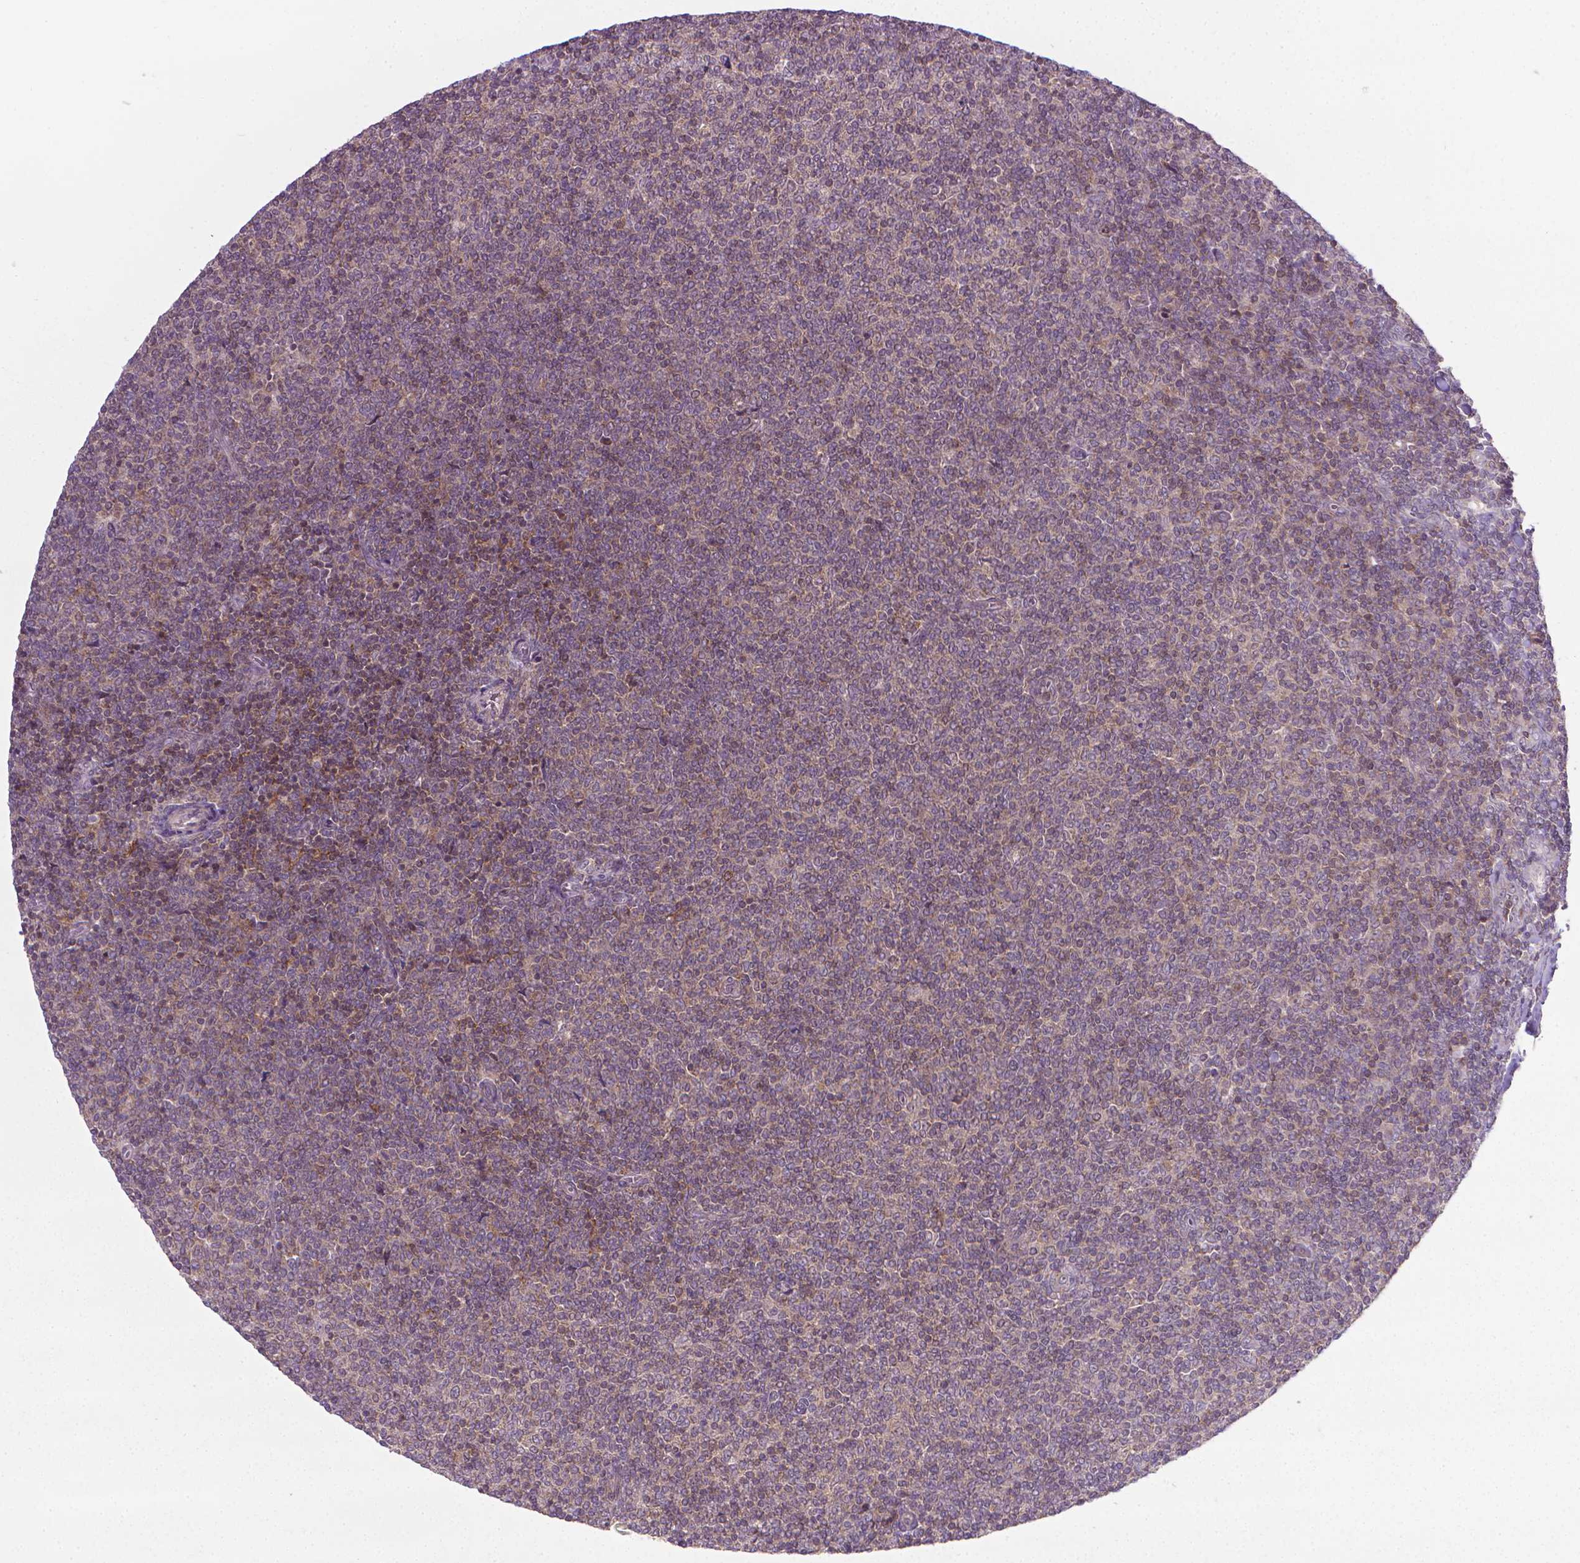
{"staining": {"intensity": "weak", "quantity": ">75%", "location": "cytoplasmic/membranous"}, "tissue": "lymphoma", "cell_type": "Tumor cells", "image_type": "cancer", "snomed": [{"axis": "morphology", "description": "Malignant lymphoma, non-Hodgkin's type, Low grade"}, {"axis": "topography", "description": "Lymph node"}], "caption": "Immunohistochemical staining of human lymphoma exhibits low levels of weak cytoplasmic/membranous protein positivity in approximately >75% of tumor cells. (DAB (3,3'-diaminobenzidine) = brown stain, brightfield microscopy at high magnification).", "gene": "PRAG1", "patient": {"sex": "male", "age": 52}}